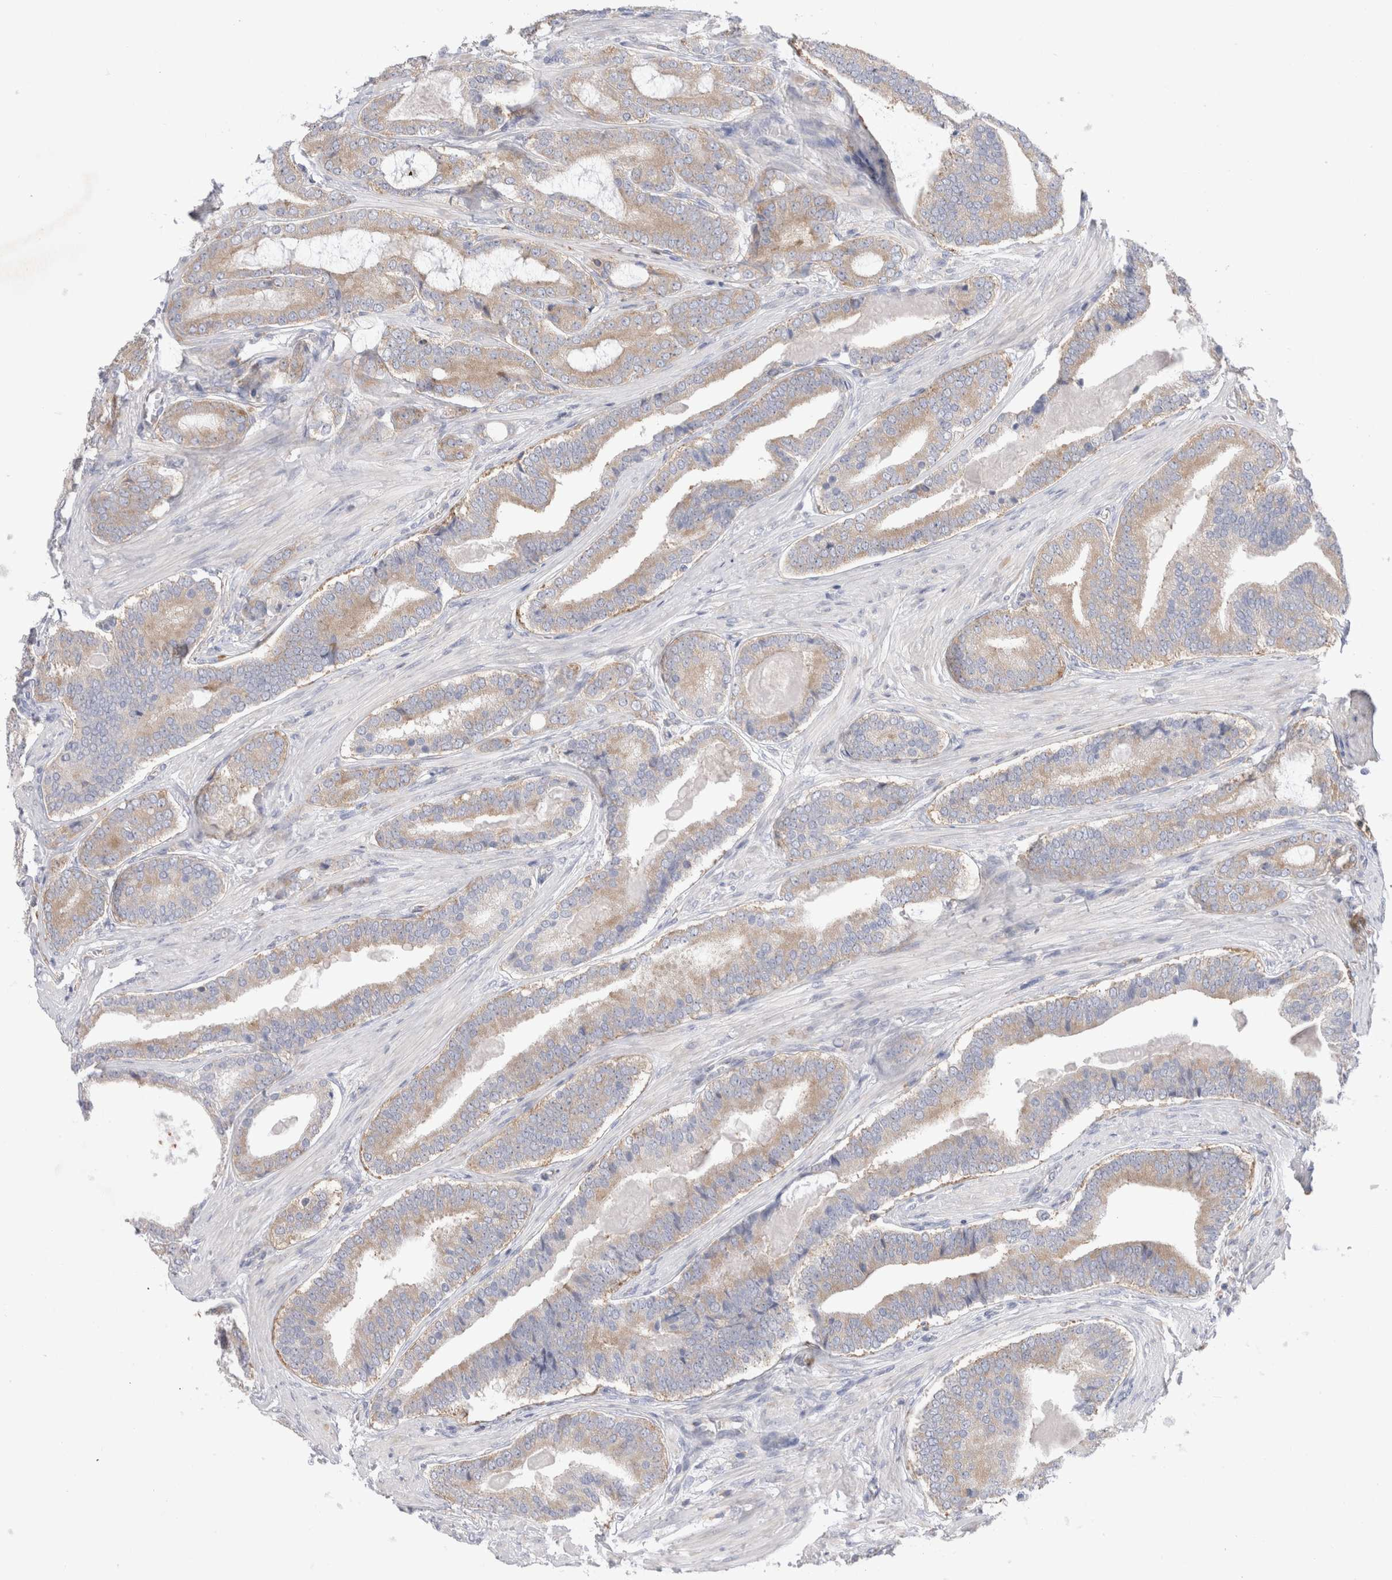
{"staining": {"intensity": "weak", "quantity": ">75%", "location": "cytoplasmic/membranous"}, "tissue": "prostate cancer", "cell_type": "Tumor cells", "image_type": "cancer", "snomed": [{"axis": "morphology", "description": "Adenocarcinoma, High grade"}, {"axis": "topography", "description": "Prostate"}], "caption": "Prostate cancer (high-grade adenocarcinoma) tissue demonstrates weak cytoplasmic/membranous staining in about >75% of tumor cells (DAB (3,3'-diaminobenzidine) IHC, brown staining for protein, blue staining for nuclei).", "gene": "ZNF23", "patient": {"sex": "male", "age": 60}}